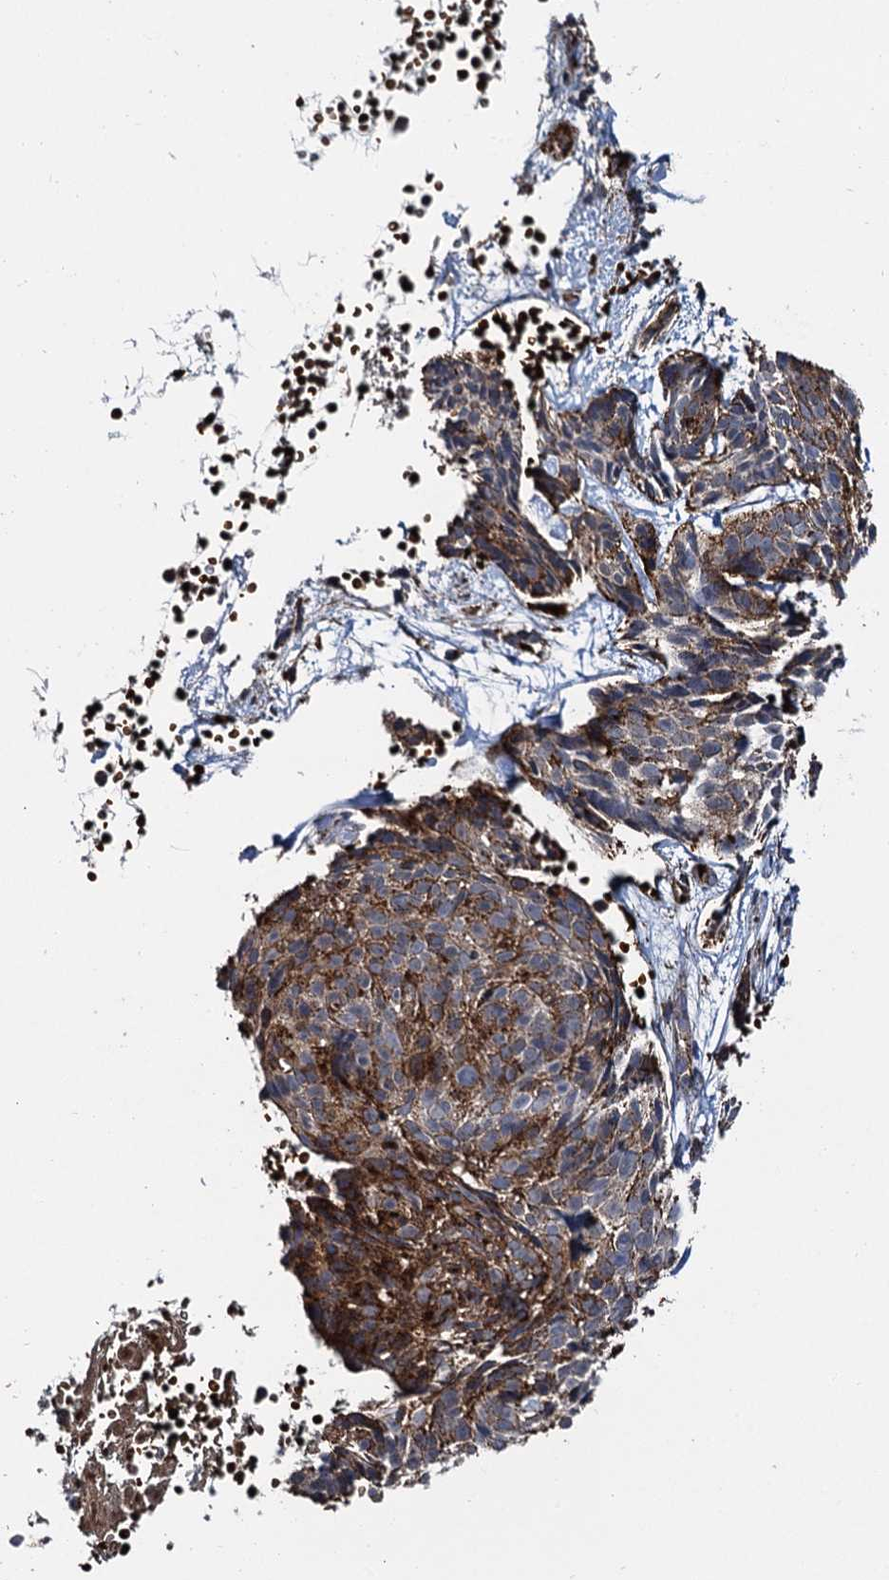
{"staining": {"intensity": "strong", "quantity": "25%-75%", "location": "cytoplasmic/membranous"}, "tissue": "skin cancer", "cell_type": "Tumor cells", "image_type": "cancer", "snomed": [{"axis": "morphology", "description": "Normal tissue, NOS"}, {"axis": "morphology", "description": "Basal cell carcinoma"}, {"axis": "topography", "description": "Skin"}], "caption": "Brown immunohistochemical staining in human skin basal cell carcinoma demonstrates strong cytoplasmic/membranous positivity in approximately 25%-75% of tumor cells.", "gene": "GBA1", "patient": {"sex": "male", "age": 66}}